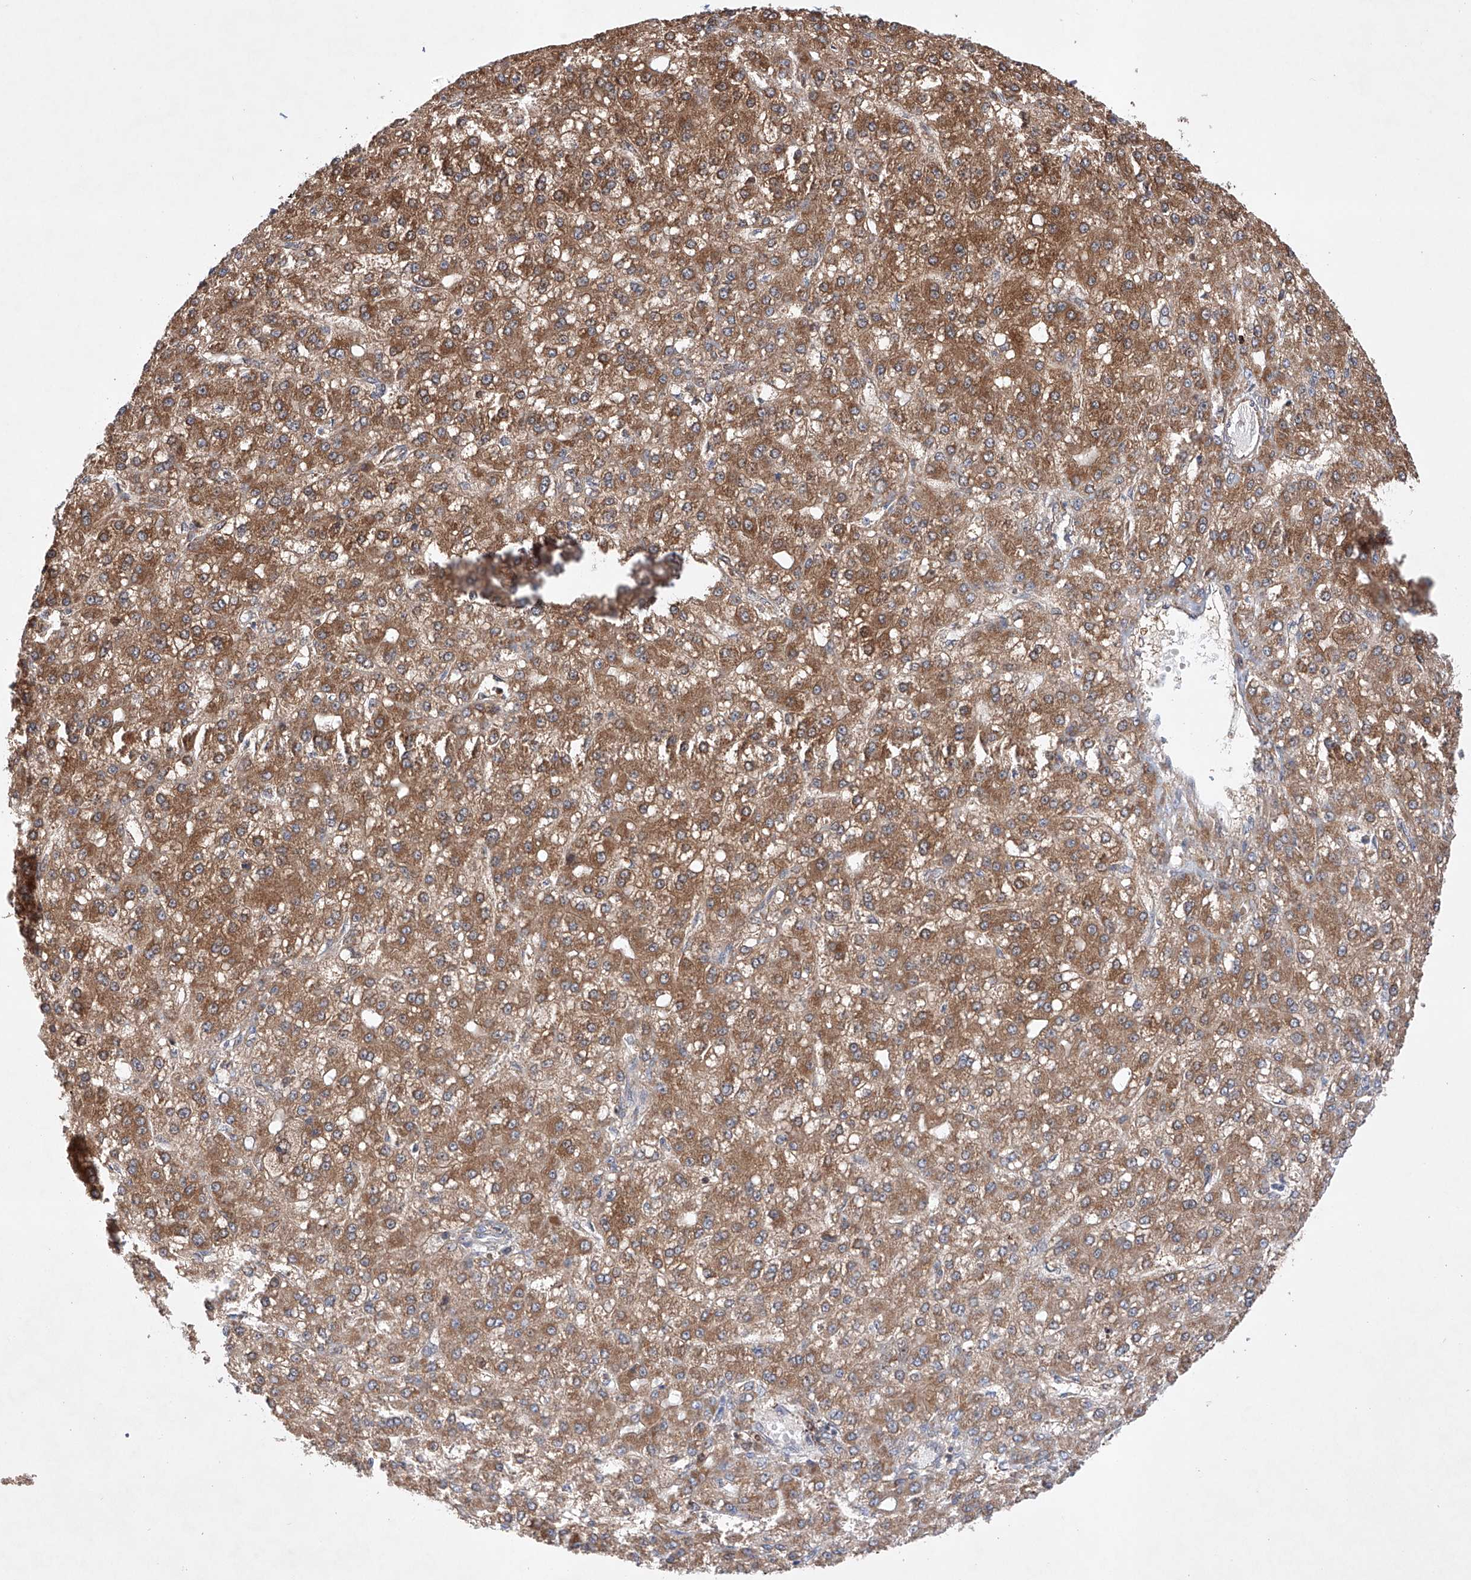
{"staining": {"intensity": "moderate", "quantity": ">75%", "location": "cytoplasmic/membranous"}, "tissue": "liver cancer", "cell_type": "Tumor cells", "image_type": "cancer", "snomed": [{"axis": "morphology", "description": "Carcinoma, Hepatocellular, NOS"}, {"axis": "topography", "description": "Liver"}], "caption": "This micrograph shows immunohistochemistry staining of liver hepatocellular carcinoma, with medium moderate cytoplasmic/membranous positivity in about >75% of tumor cells.", "gene": "TIMM23", "patient": {"sex": "male", "age": 67}}